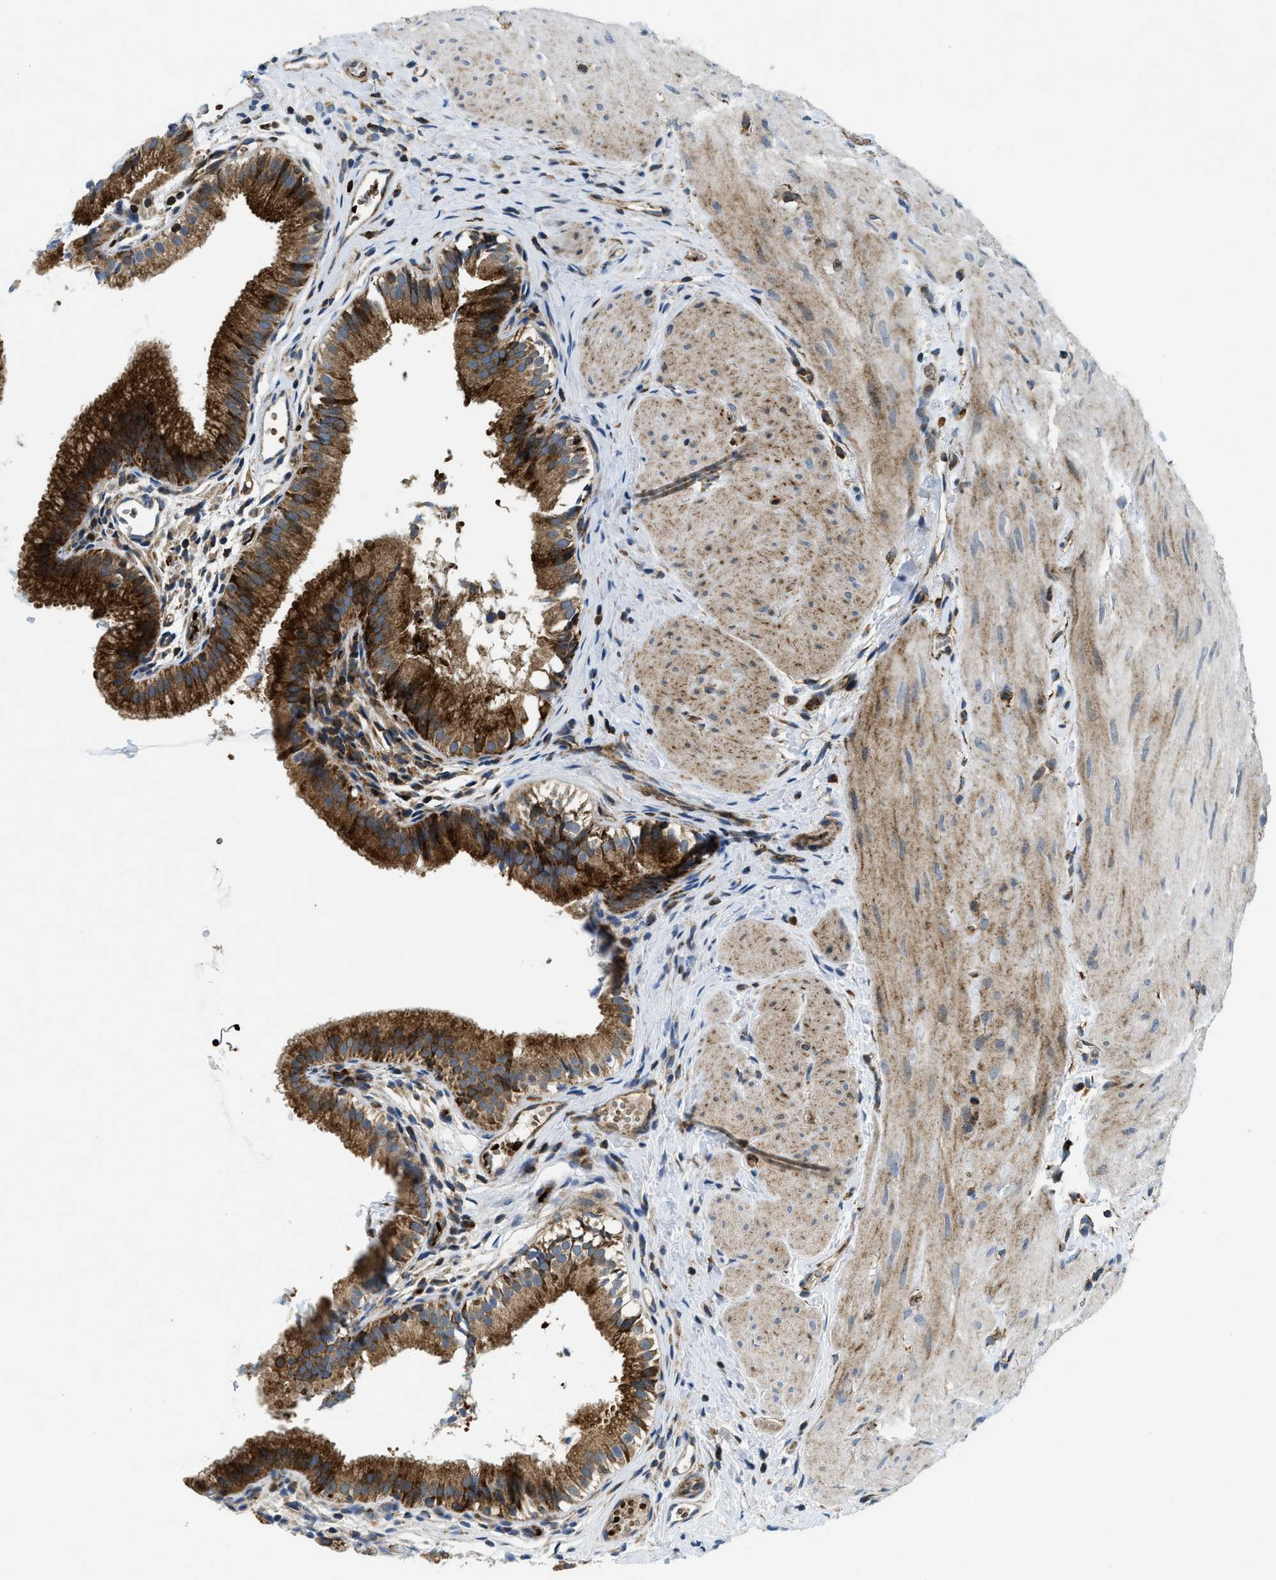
{"staining": {"intensity": "strong", "quantity": ">75%", "location": "cytoplasmic/membranous"}, "tissue": "gallbladder", "cell_type": "Glandular cells", "image_type": "normal", "snomed": [{"axis": "morphology", "description": "Normal tissue, NOS"}, {"axis": "topography", "description": "Gallbladder"}], "caption": "Gallbladder stained with immunohistochemistry demonstrates strong cytoplasmic/membranous staining in about >75% of glandular cells. Immunohistochemistry stains the protein in brown and the nuclei are stained blue.", "gene": "CSPG4", "patient": {"sex": "female", "age": 26}}